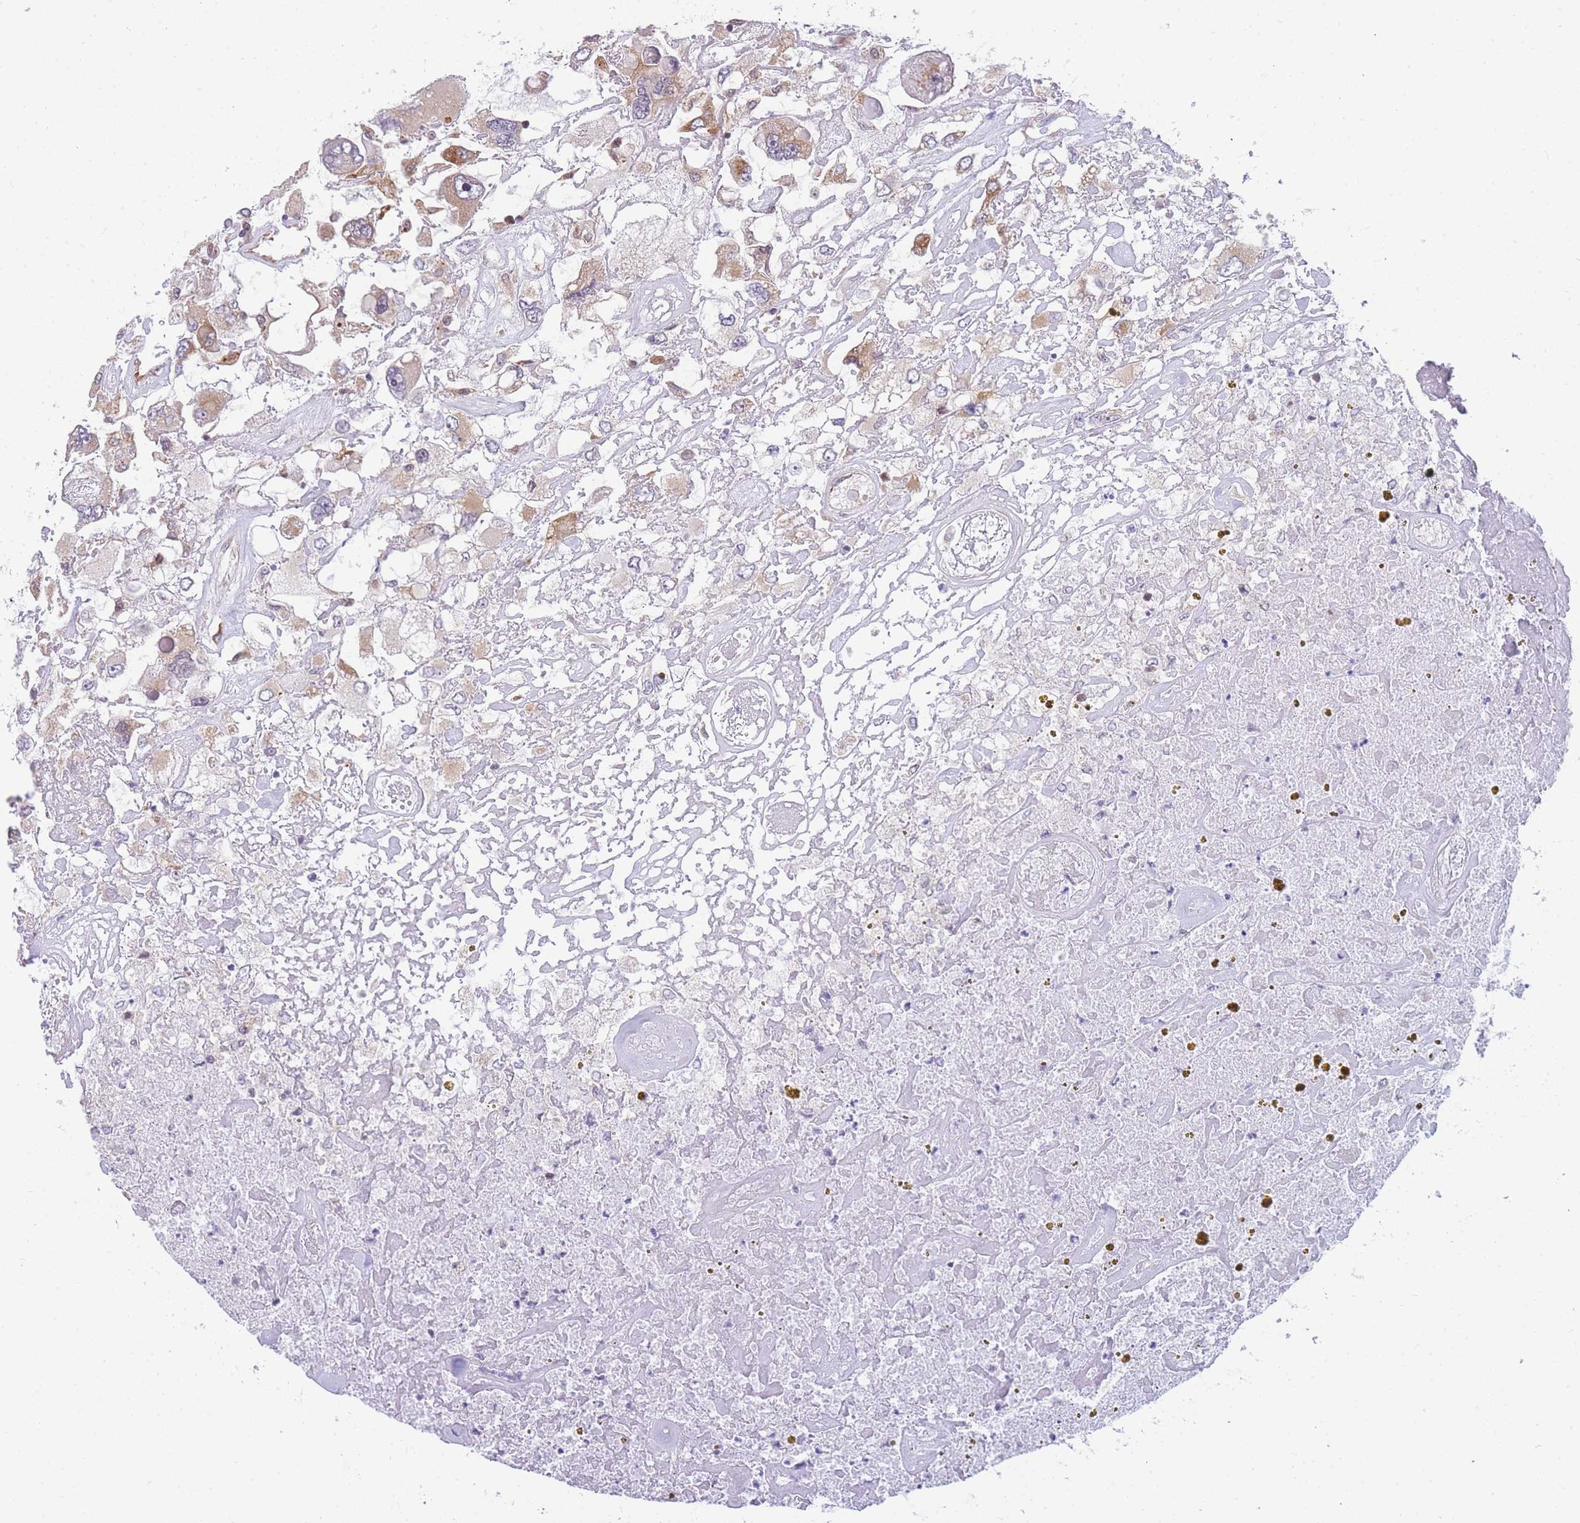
{"staining": {"intensity": "moderate", "quantity": ">75%", "location": "cytoplasmic/membranous"}, "tissue": "renal cancer", "cell_type": "Tumor cells", "image_type": "cancer", "snomed": [{"axis": "morphology", "description": "Adenocarcinoma, NOS"}, {"axis": "topography", "description": "Kidney"}], "caption": "Moderate cytoplasmic/membranous staining for a protein is identified in approximately >75% of tumor cells of adenocarcinoma (renal) using immunohistochemistry (IHC).", "gene": "MRPL23", "patient": {"sex": "female", "age": 52}}